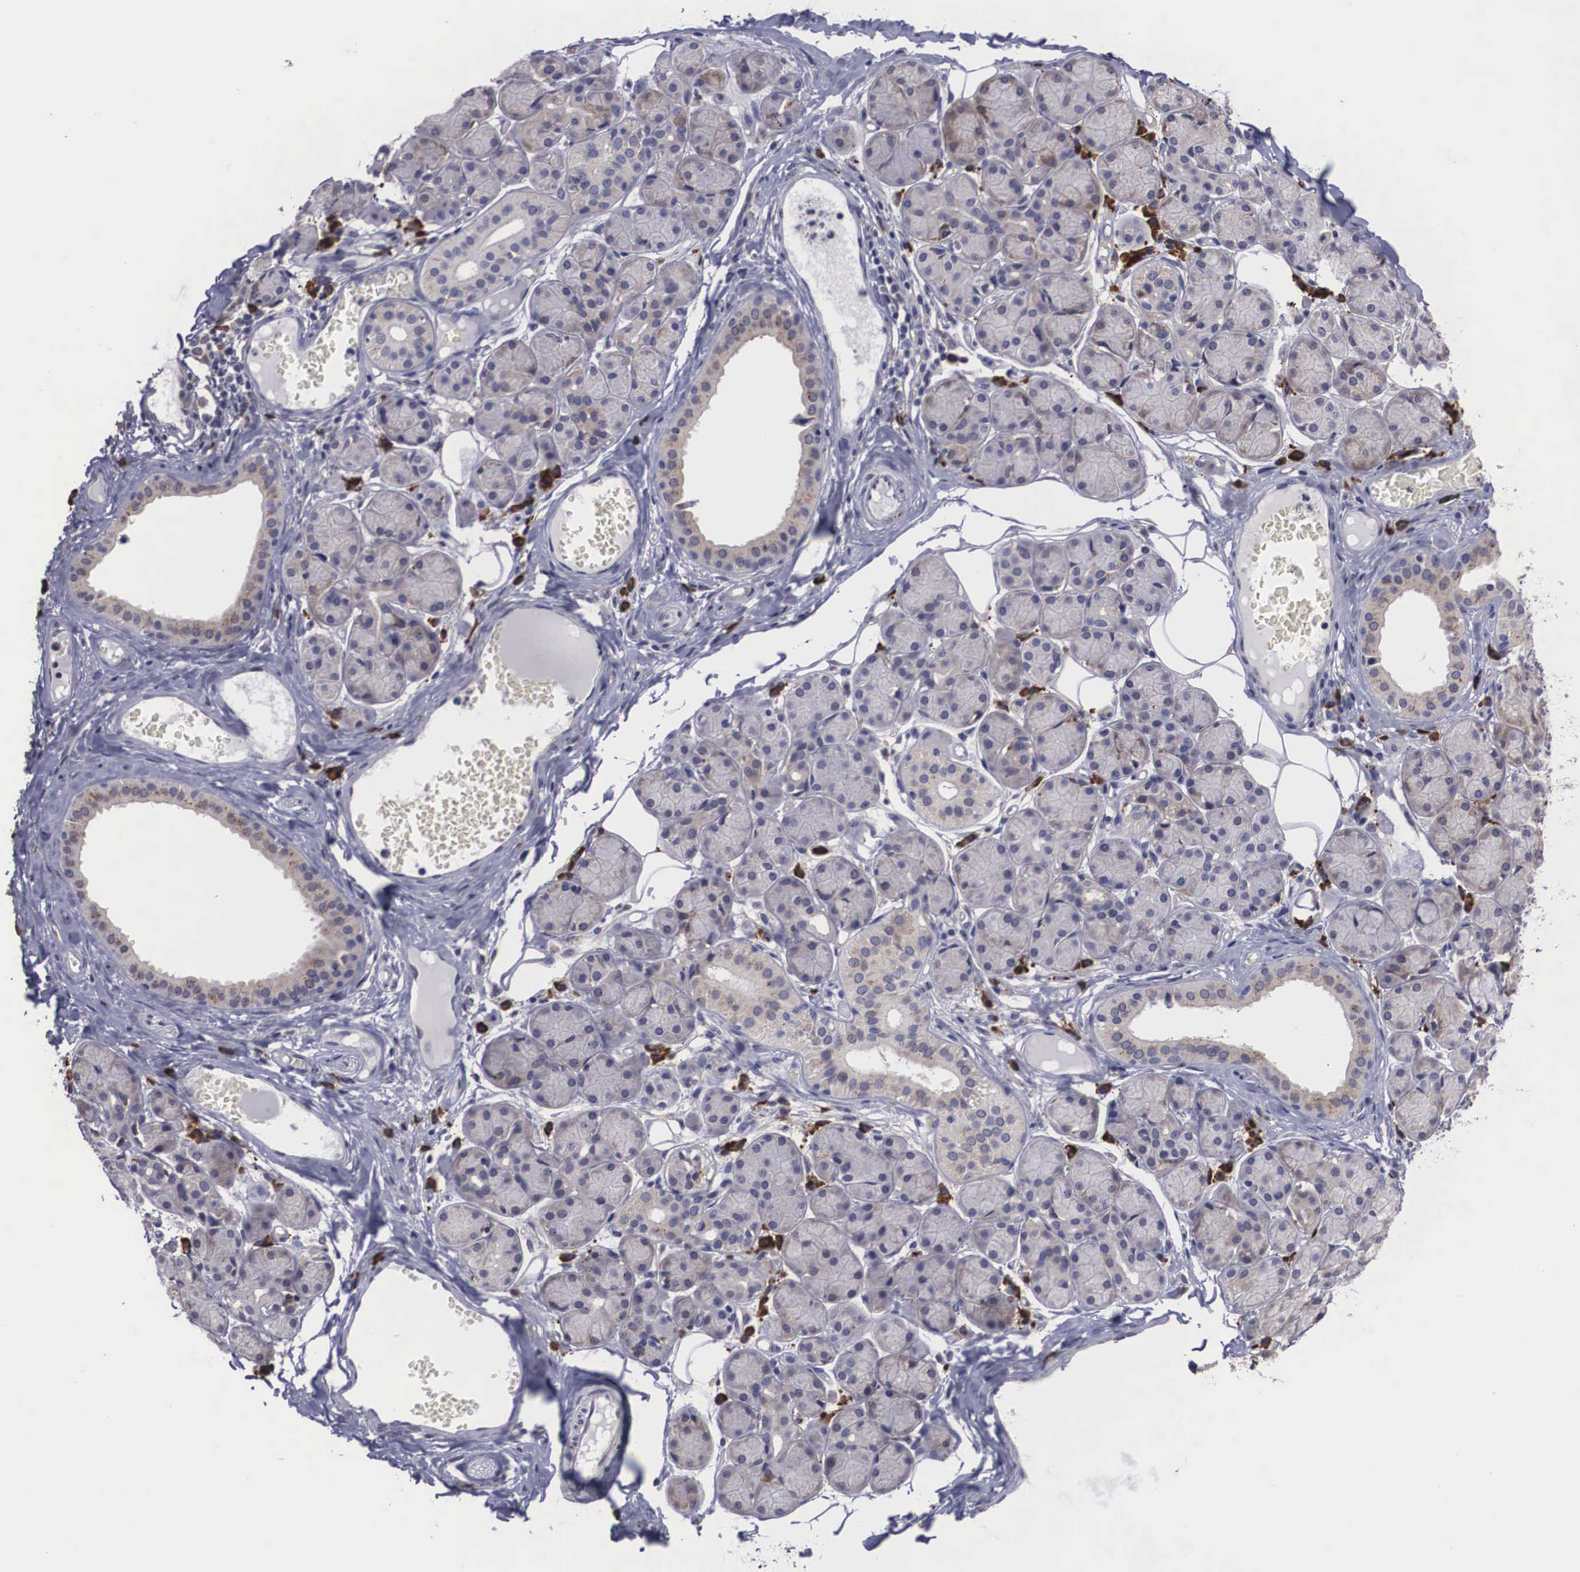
{"staining": {"intensity": "weak", "quantity": "25%-75%", "location": "cytoplasmic/membranous"}, "tissue": "salivary gland", "cell_type": "Glandular cells", "image_type": "normal", "snomed": [{"axis": "morphology", "description": "Normal tissue, NOS"}, {"axis": "topography", "description": "Salivary gland"}], "caption": "Brown immunohistochemical staining in unremarkable human salivary gland demonstrates weak cytoplasmic/membranous staining in about 25%-75% of glandular cells. The protein is shown in brown color, while the nuclei are stained blue.", "gene": "CRELD2", "patient": {"sex": "male", "age": 54}}